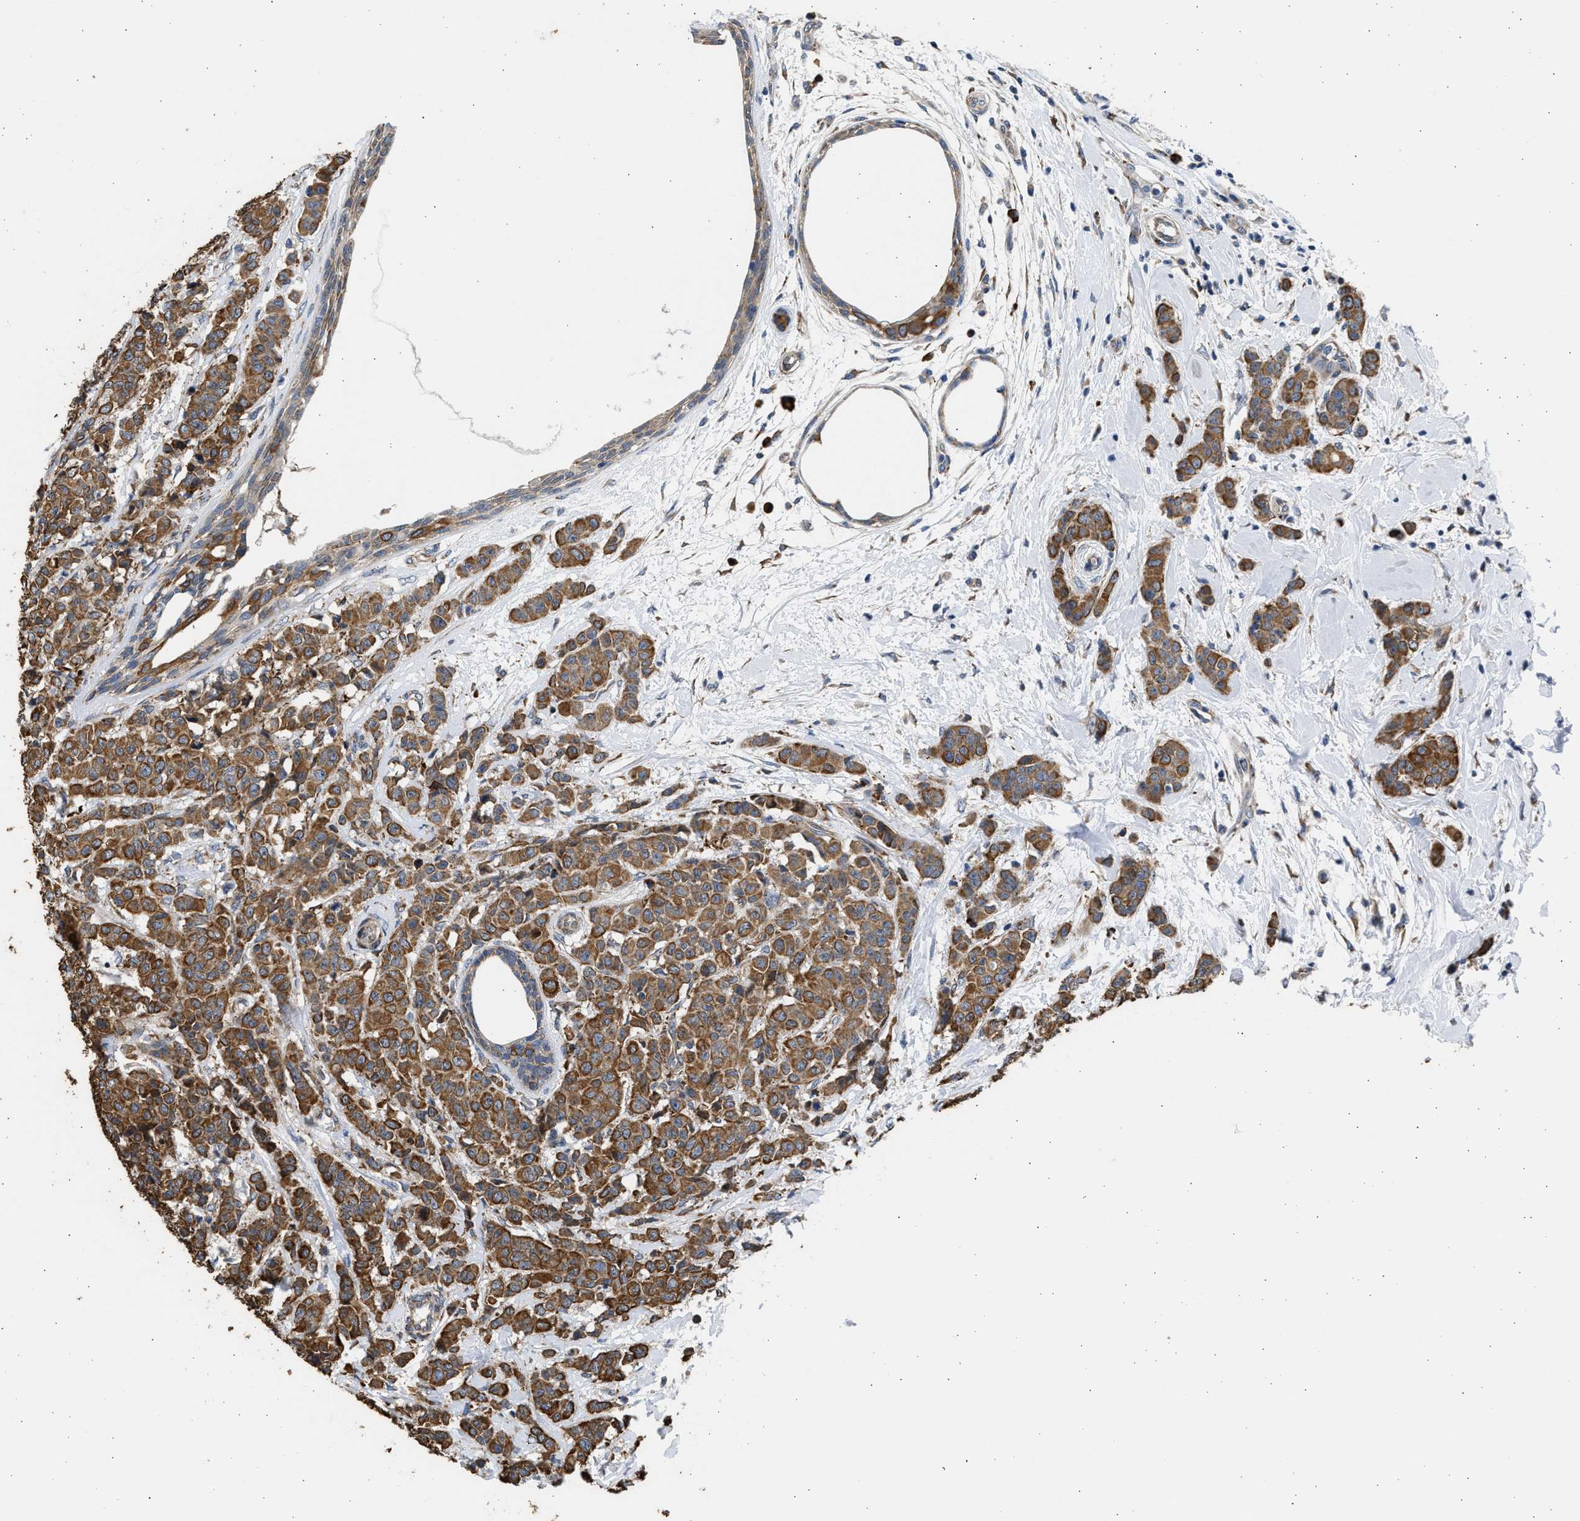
{"staining": {"intensity": "strong", "quantity": ">75%", "location": "cytoplasmic/membranous"}, "tissue": "breast cancer", "cell_type": "Tumor cells", "image_type": "cancer", "snomed": [{"axis": "morphology", "description": "Normal tissue, NOS"}, {"axis": "morphology", "description": "Duct carcinoma"}, {"axis": "topography", "description": "Breast"}], "caption": "Tumor cells show strong cytoplasmic/membranous staining in approximately >75% of cells in breast cancer.", "gene": "PLD2", "patient": {"sex": "female", "age": 40}}